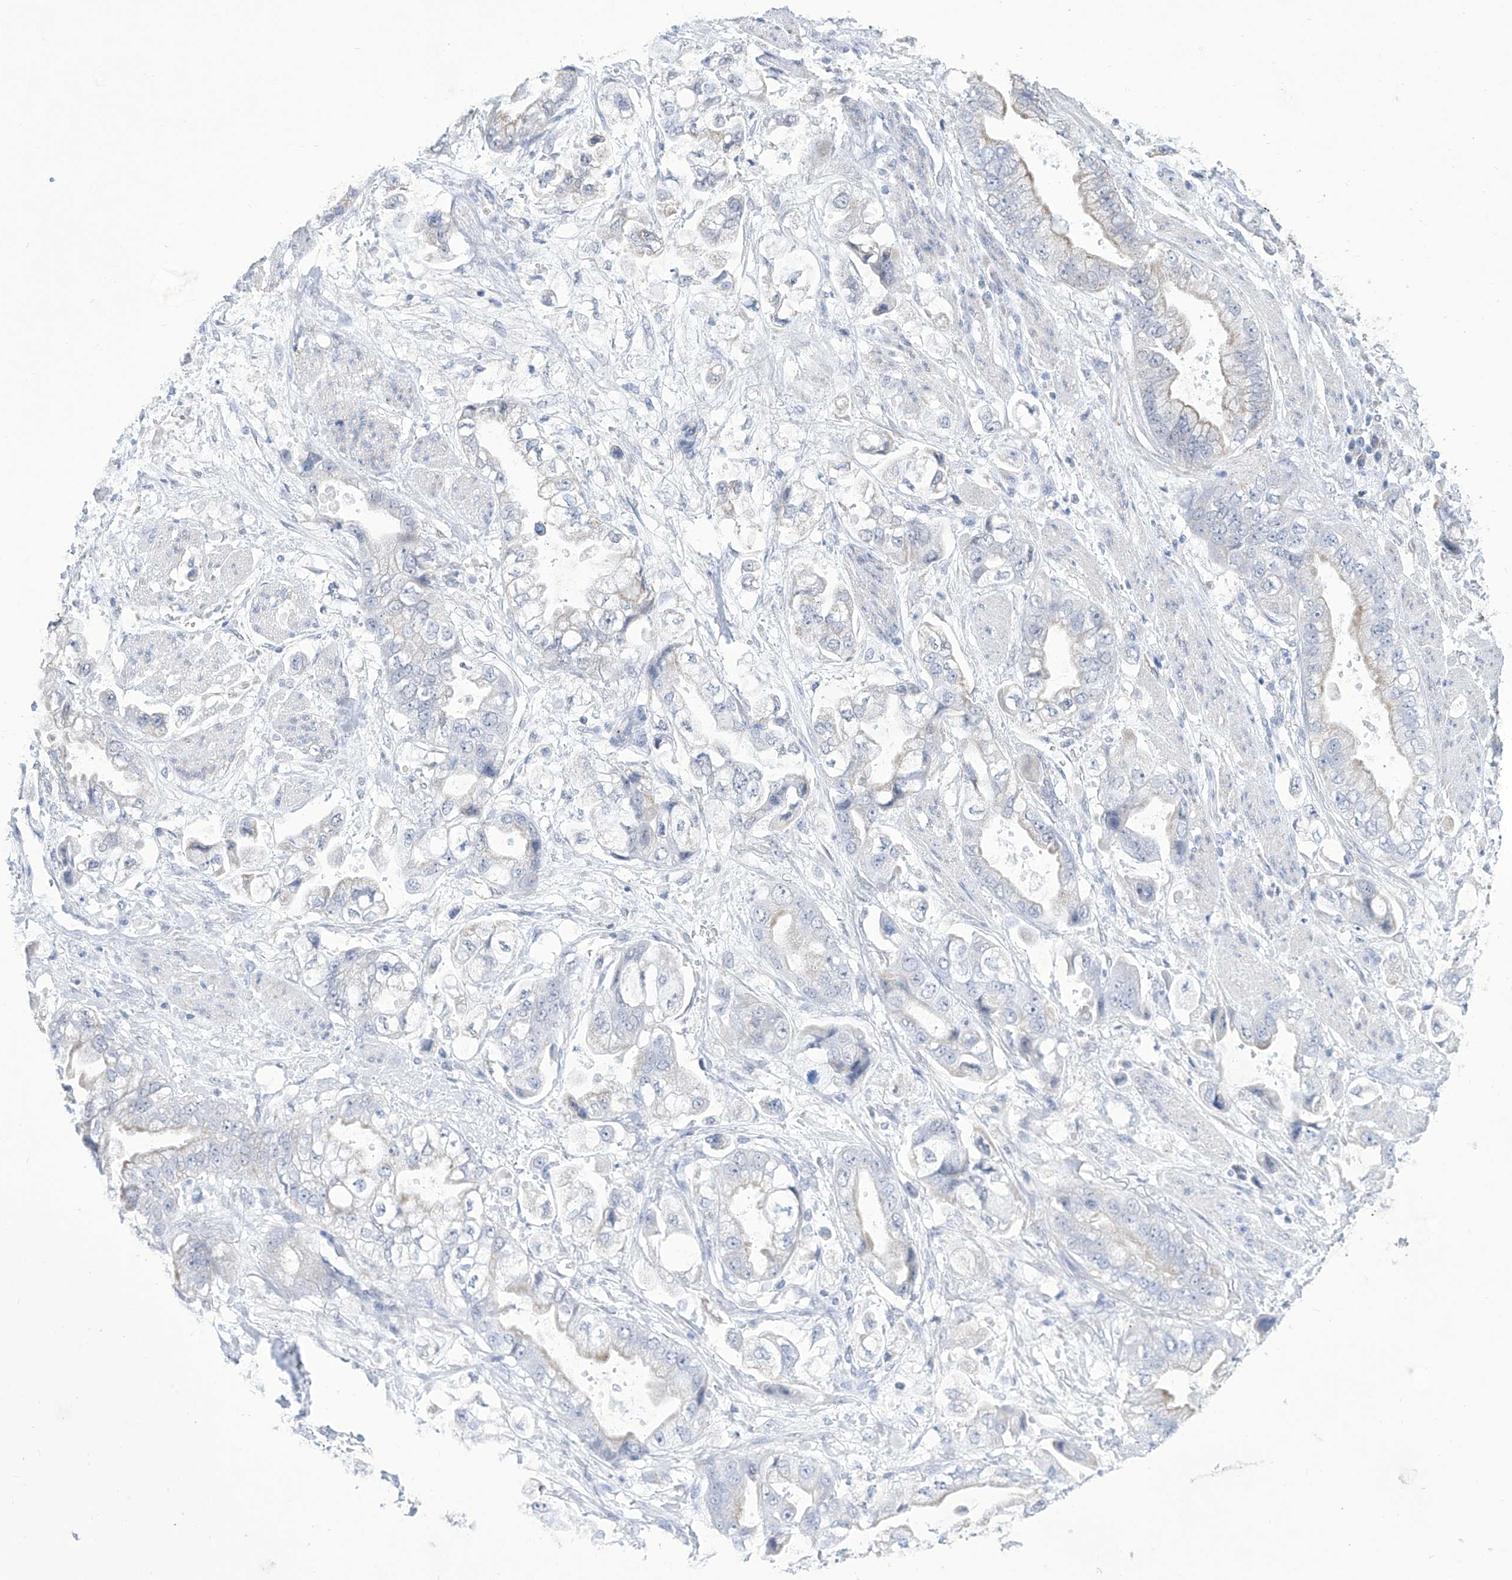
{"staining": {"intensity": "negative", "quantity": "none", "location": "none"}, "tissue": "stomach cancer", "cell_type": "Tumor cells", "image_type": "cancer", "snomed": [{"axis": "morphology", "description": "Adenocarcinoma, NOS"}, {"axis": "topography", "description": "Stomach"}], "caption": "The micrograph reveals no staining of tumor cells in adenocarcinoma (stomach).", "gene": "ALDH6A1", "patient": {"sex": "male", "age": 62}}